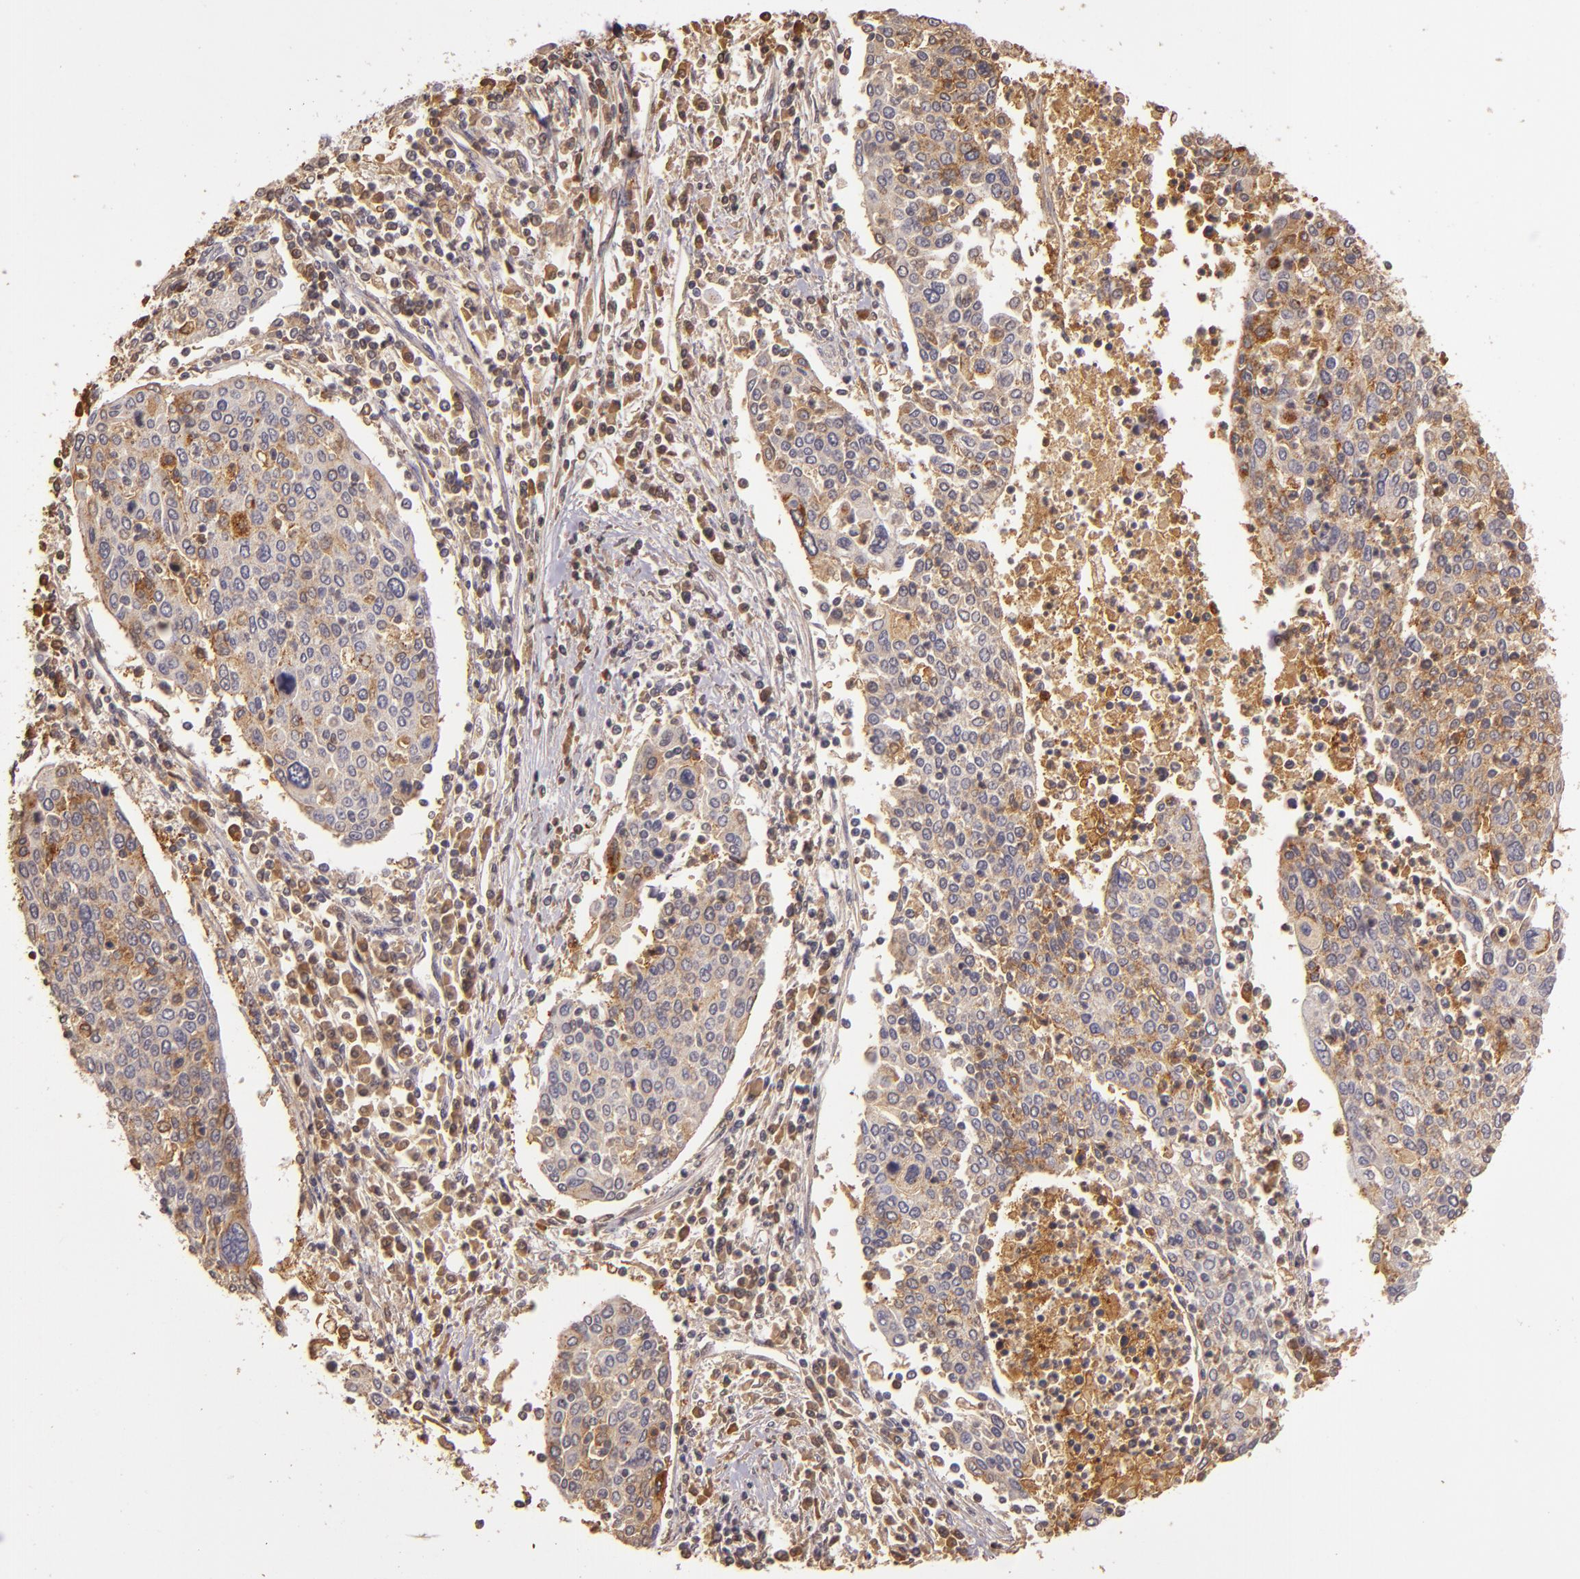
{"staining": {"intensity": "weak", "quantity": ">75%", "location": "cytoplasmic/membranous"}, "tissue": "cervical cancer", "cell_type": "Tumor cells", "image_type": "cancer", "snomed": [{"axis": "morphology", "description": "Squamous cell carcinoma, NOS"}, {"axis": "topography", "description": "Cervix"}], "caption": "Weak cytoplasmic/membranous protein expression is present in about >75% of tumor cells in cervical cancer.", "gene": "ABL1", "patient": {"sex": "female", "age": 40}}